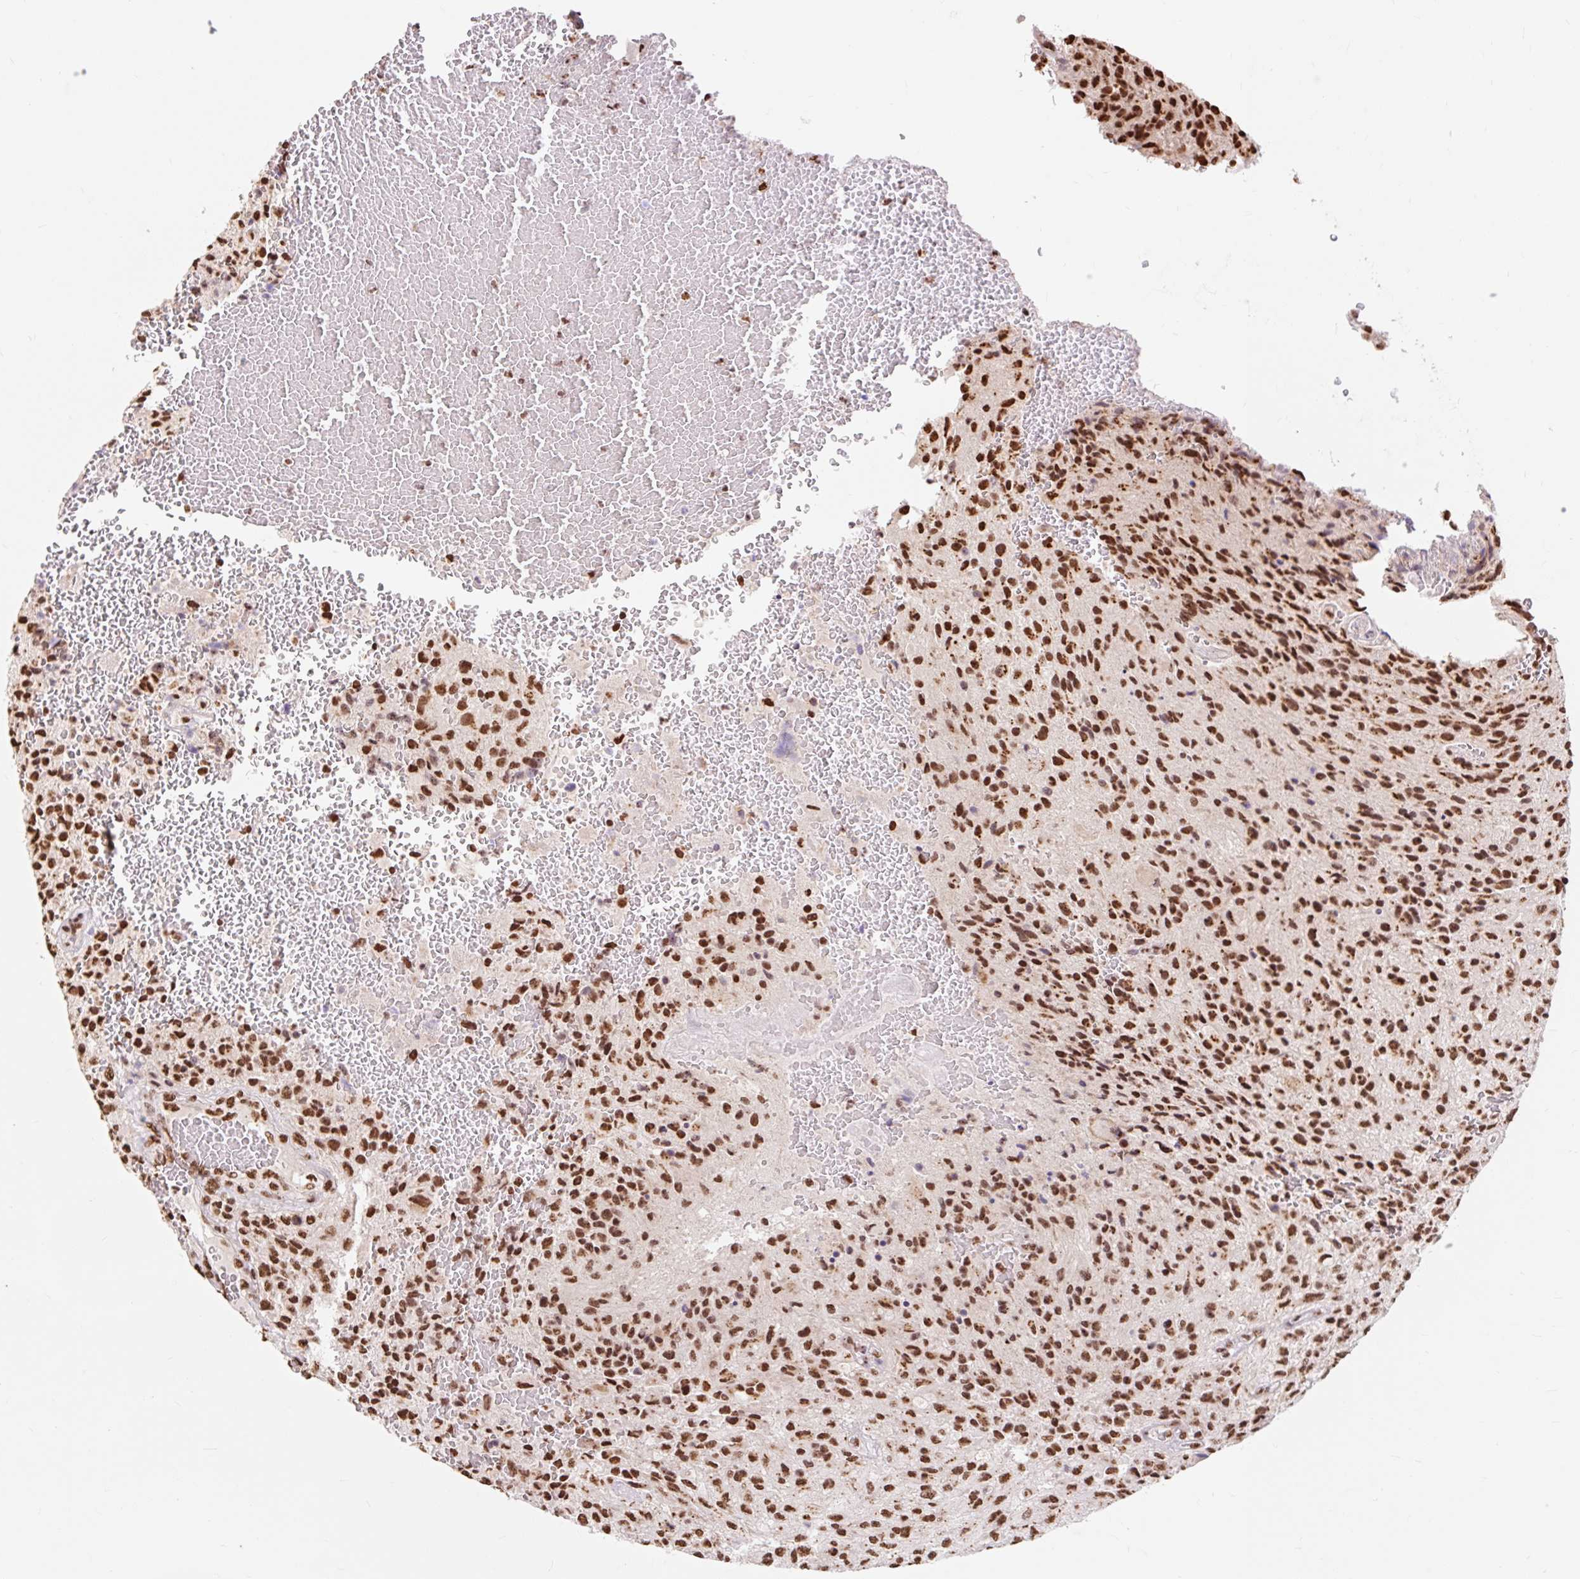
{"staining": {"intensity": "strong", "quantity": ">75%", "location": "nuclear"}, "tissue": "glioma", "cell_type": "Tumor cells", "image_type": "cancer", "snomed": [{"axis": "morphology", "description": "Normal tissue, NOS"}, {"axis": "morphology", "description": "Glioma, malignant, High grade"}, {"axis": "topography", "description": "Cerebral cortex"}], "caption": "High-grade glioma (malignant) stained for a protein (brown) exhibits strong nuclear positive positivity in about >75% of tumor cells.", "gene": "BICRA", "patient": {"sex": "male", "age": 56}}